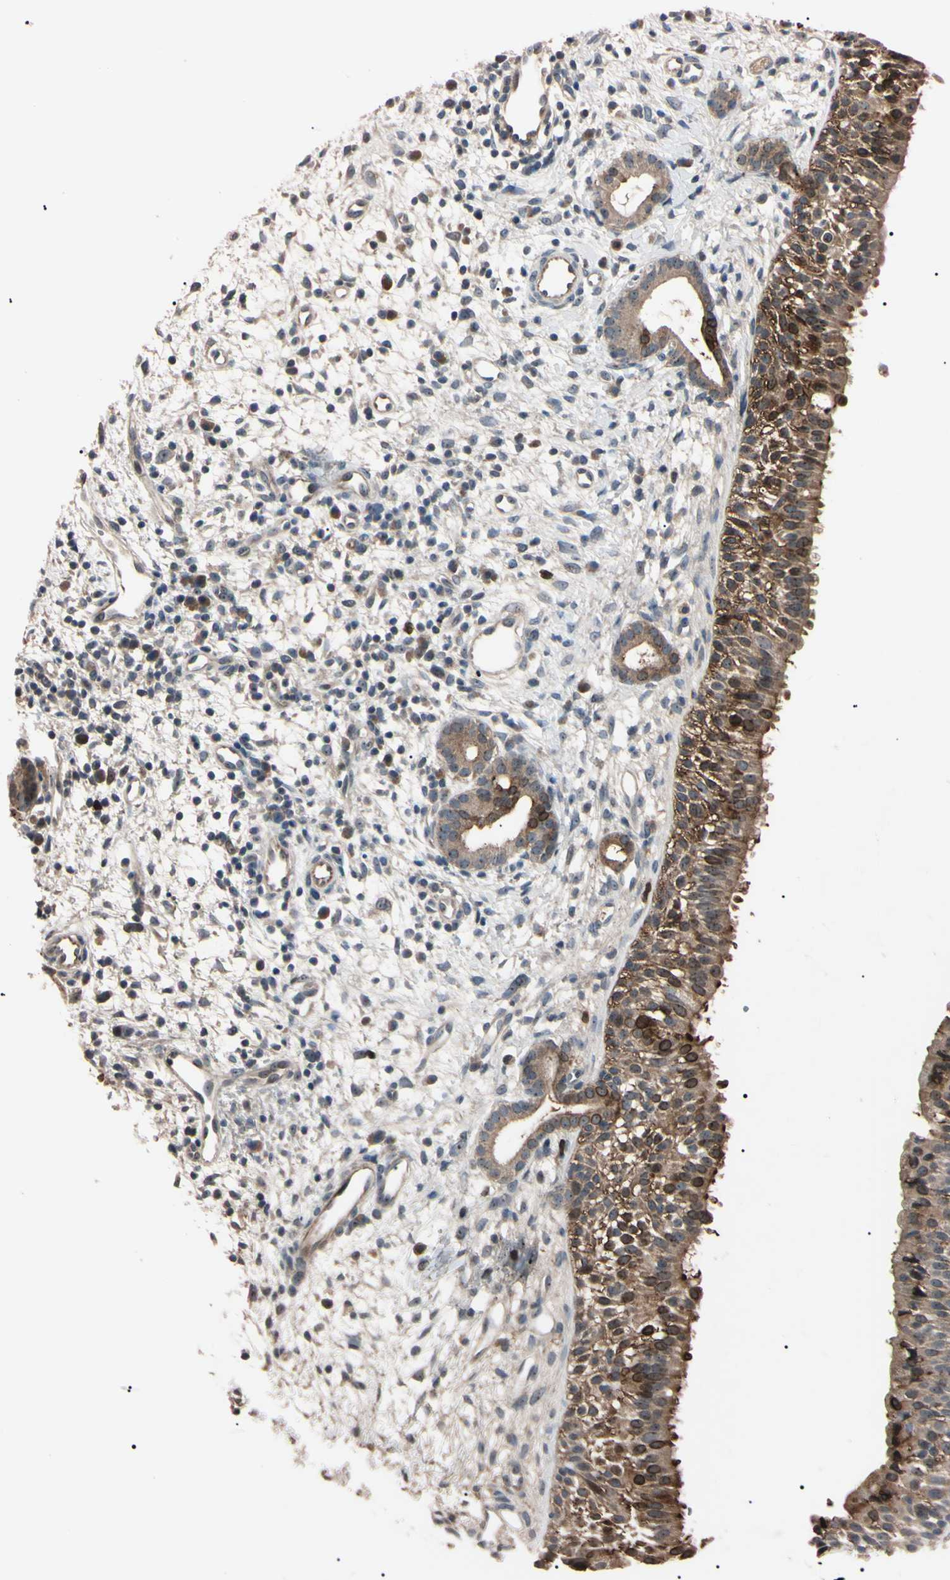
{"staining": {"intensity": "moderate", "quantity": ">75%", "location": "cytoplasmic/membranous,nuclear"}, "tissue": "nasopharynx", "cell_type": "Respiratory epithelial cells", "image_type": "normal", "snomed": [{"axis": "morphology", "description": "Normal tissue, NOS"}, {"axis": "topography", "description": "Nasopharynx"}], "caption": "IHC staining of unremarkable nasopharynx, which exhibits medium levels of moderate cytoplasmic/membranous,nuclear expression in about >75% of respiratory epithelial cells indicating moderate cytoplasmic/membranous,nuclear protein positivity. The staining was performed using DAB (brown) for protein detection and nuclei were counterstained in hematoxylin (blue).", "gene": "TRAF5", "patient": {"sex": "male", "age": 22}}